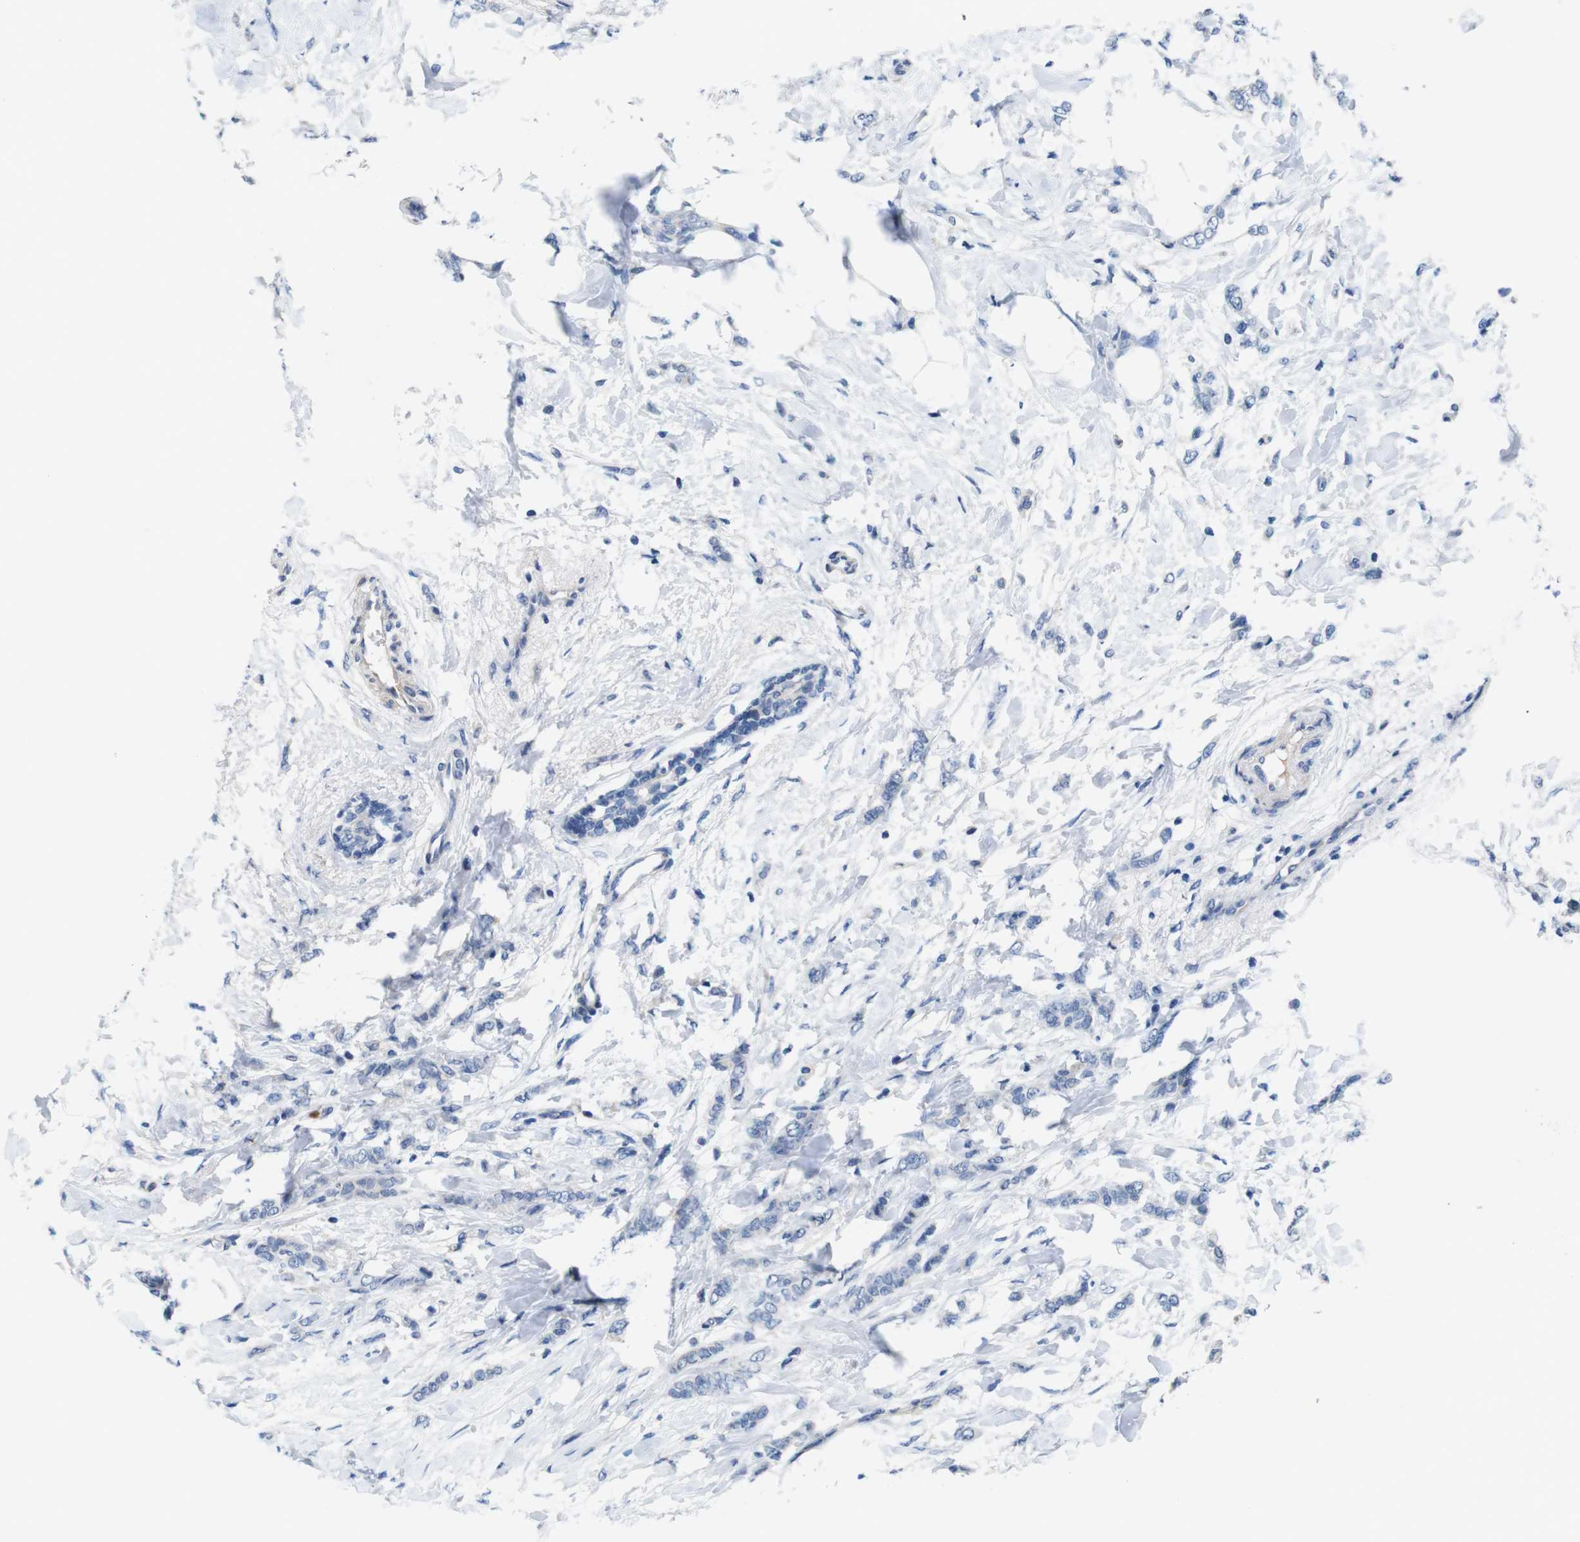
{"staining": {"intensity": "negative", "quantity": "none", "location": "none"}, "tissue": "breast cancer", "cell_type": "Tumor cells", "image_type": "cancer", "snomed": [{"axis": "morphology", "description": "Lobular carcinoma, in situ"}, {"axis": "morphology", "description": "Lobular carcinoma"}, {"axis": "topography", "description": "Breast"}], "caption": "Photomicrograph shows no significant protein staining in tumor cells of breast lobular carcinoma.", "gene": "C1RL", "patient": {"sex": "female", "age": 41}}